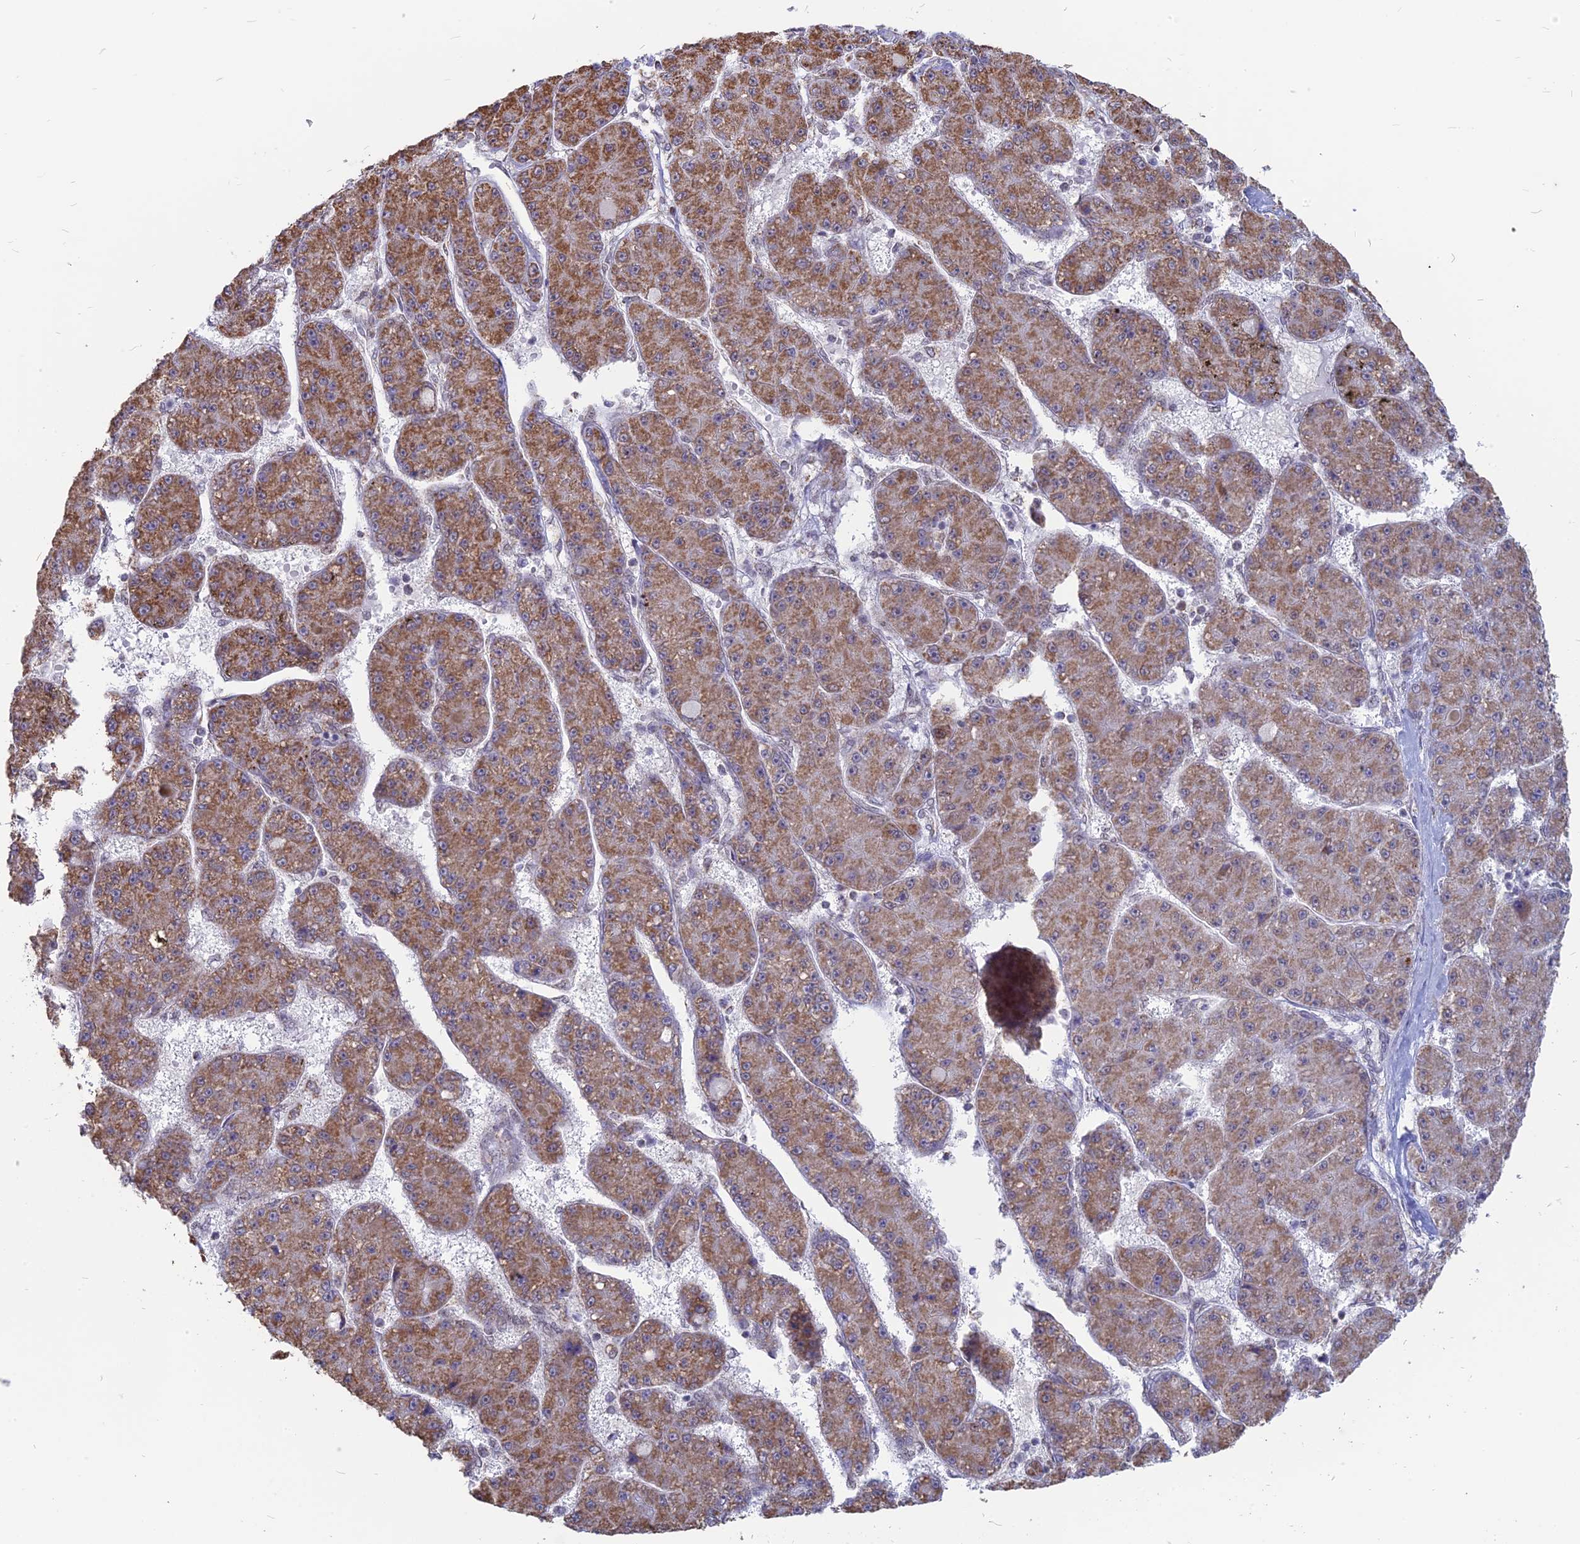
{"staining": {"intensity": "moderate", "quantity": ">75%", "location": "cytoplasmic/membranous"}, "tissue": "liver cancer", "cell_type": "Tumor cells", "image_type": "cancer", "snomed": [{"axis": "morphology", "description": "Carcinoma, Hepatocellular, NOS"}, {"axis": "topography", "description": "Liver"}], "caption": "Immunohistochemical staining of human liver cancer reveals medium levels of moderate cytoplasmic/membranous protein expression in approximately >75% of tumor cells.", "gene": "ARHGAP40", "patient": {"sex": "male", "age": 67}}